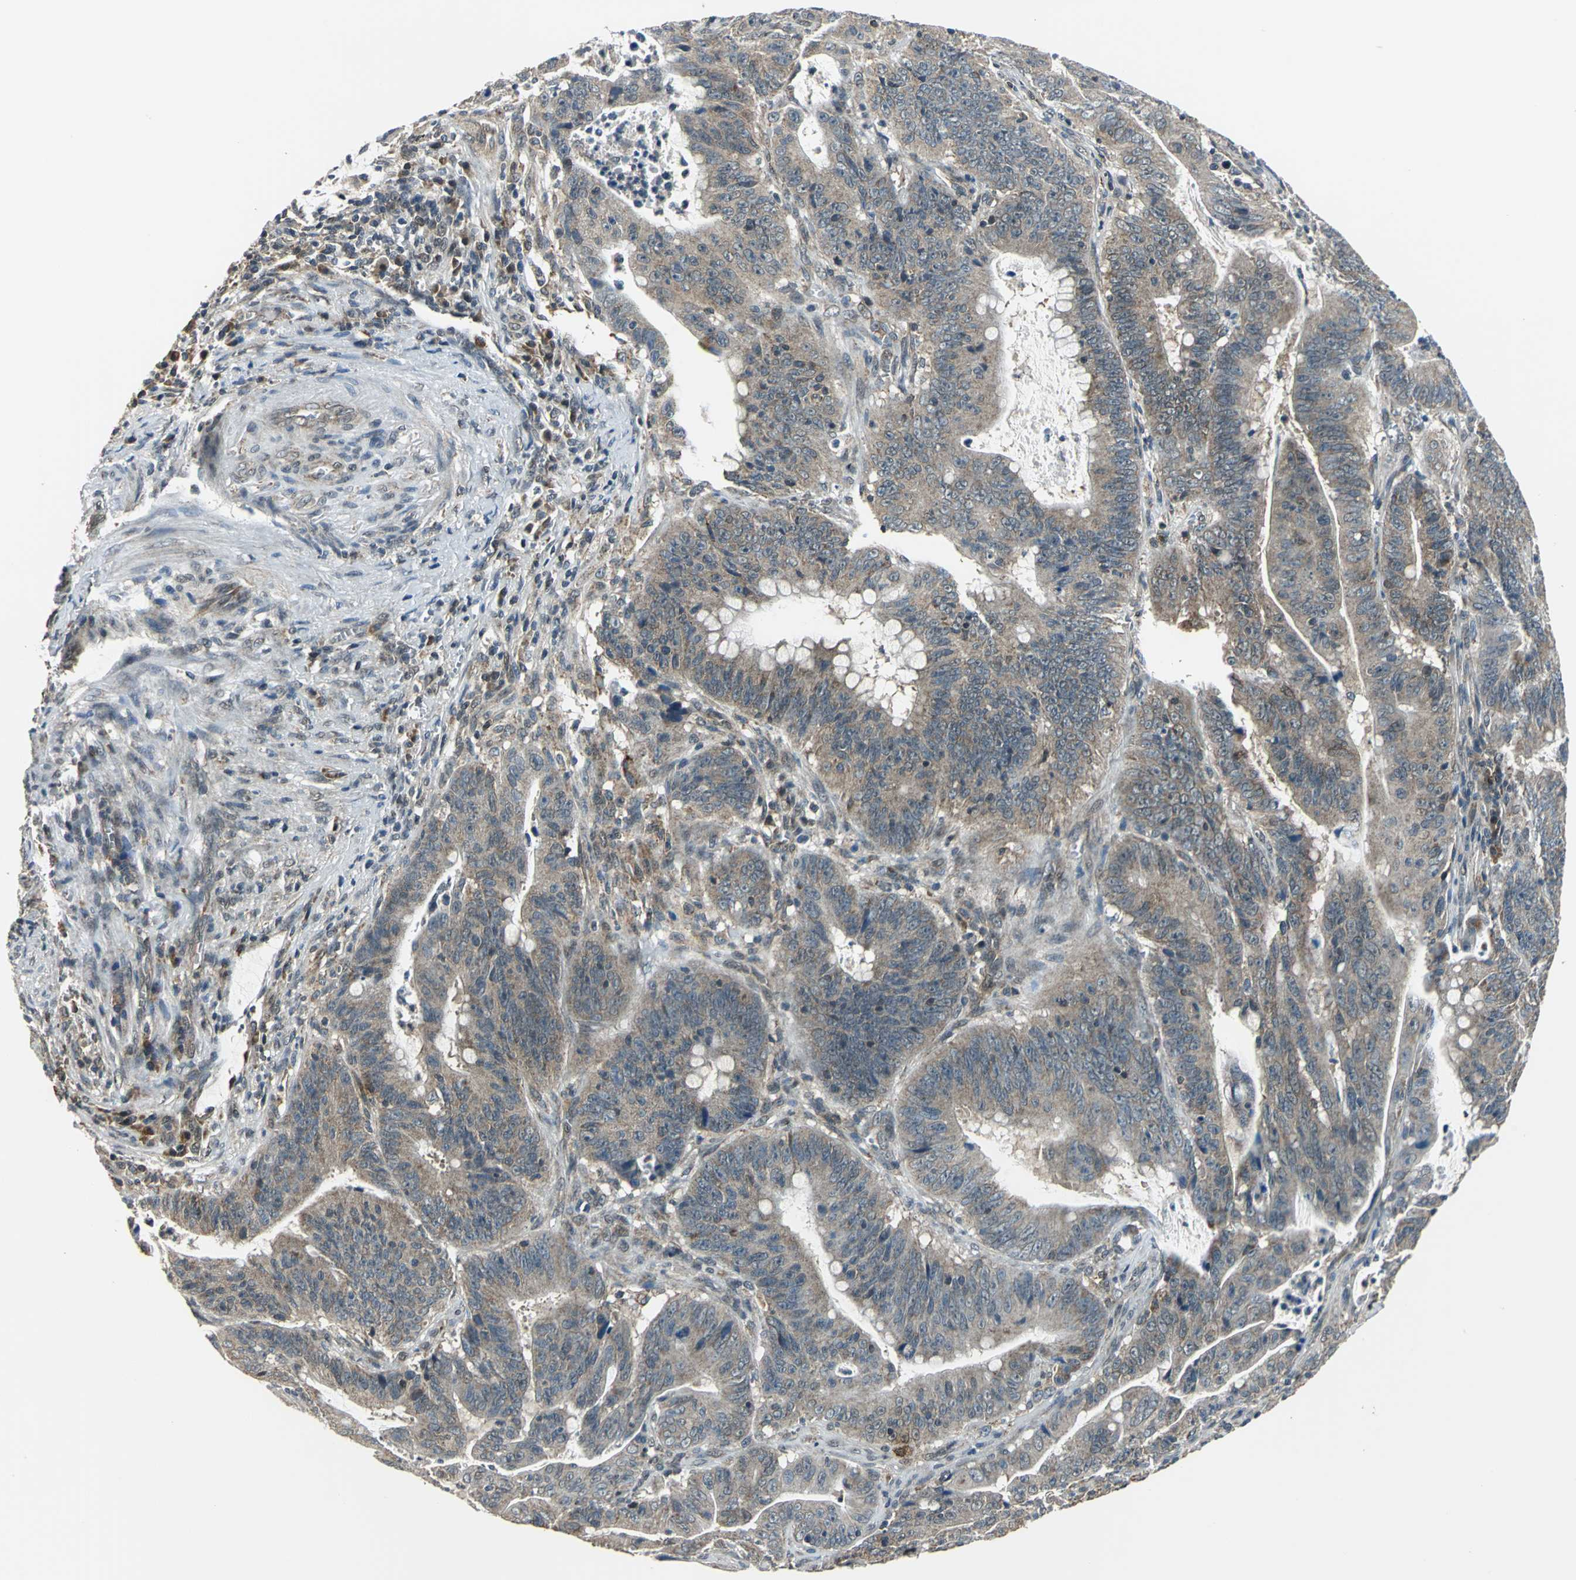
{"staining": {"intensity": "weak", "quantity": ">75%", "location": "cytoplasmic/membranous"}, "tissue": "colorectal cancer", "cell_type": "Tumor cells", "image_type": "cancer", "snomed": [{"axis": "morphology", "description": "Adenocarcinoma, NOS"}, {"axis": "topography", "description": "Colon"}], "caption": "Colorectal cancer (adenocarcinoma) stained for a protein (brown) reveals weak cytoplasmic/membranous positive staining in approximately >75% of tumor cells.", "gene": "NUDT2", "patient": {"sex": "male", "age": 45}}